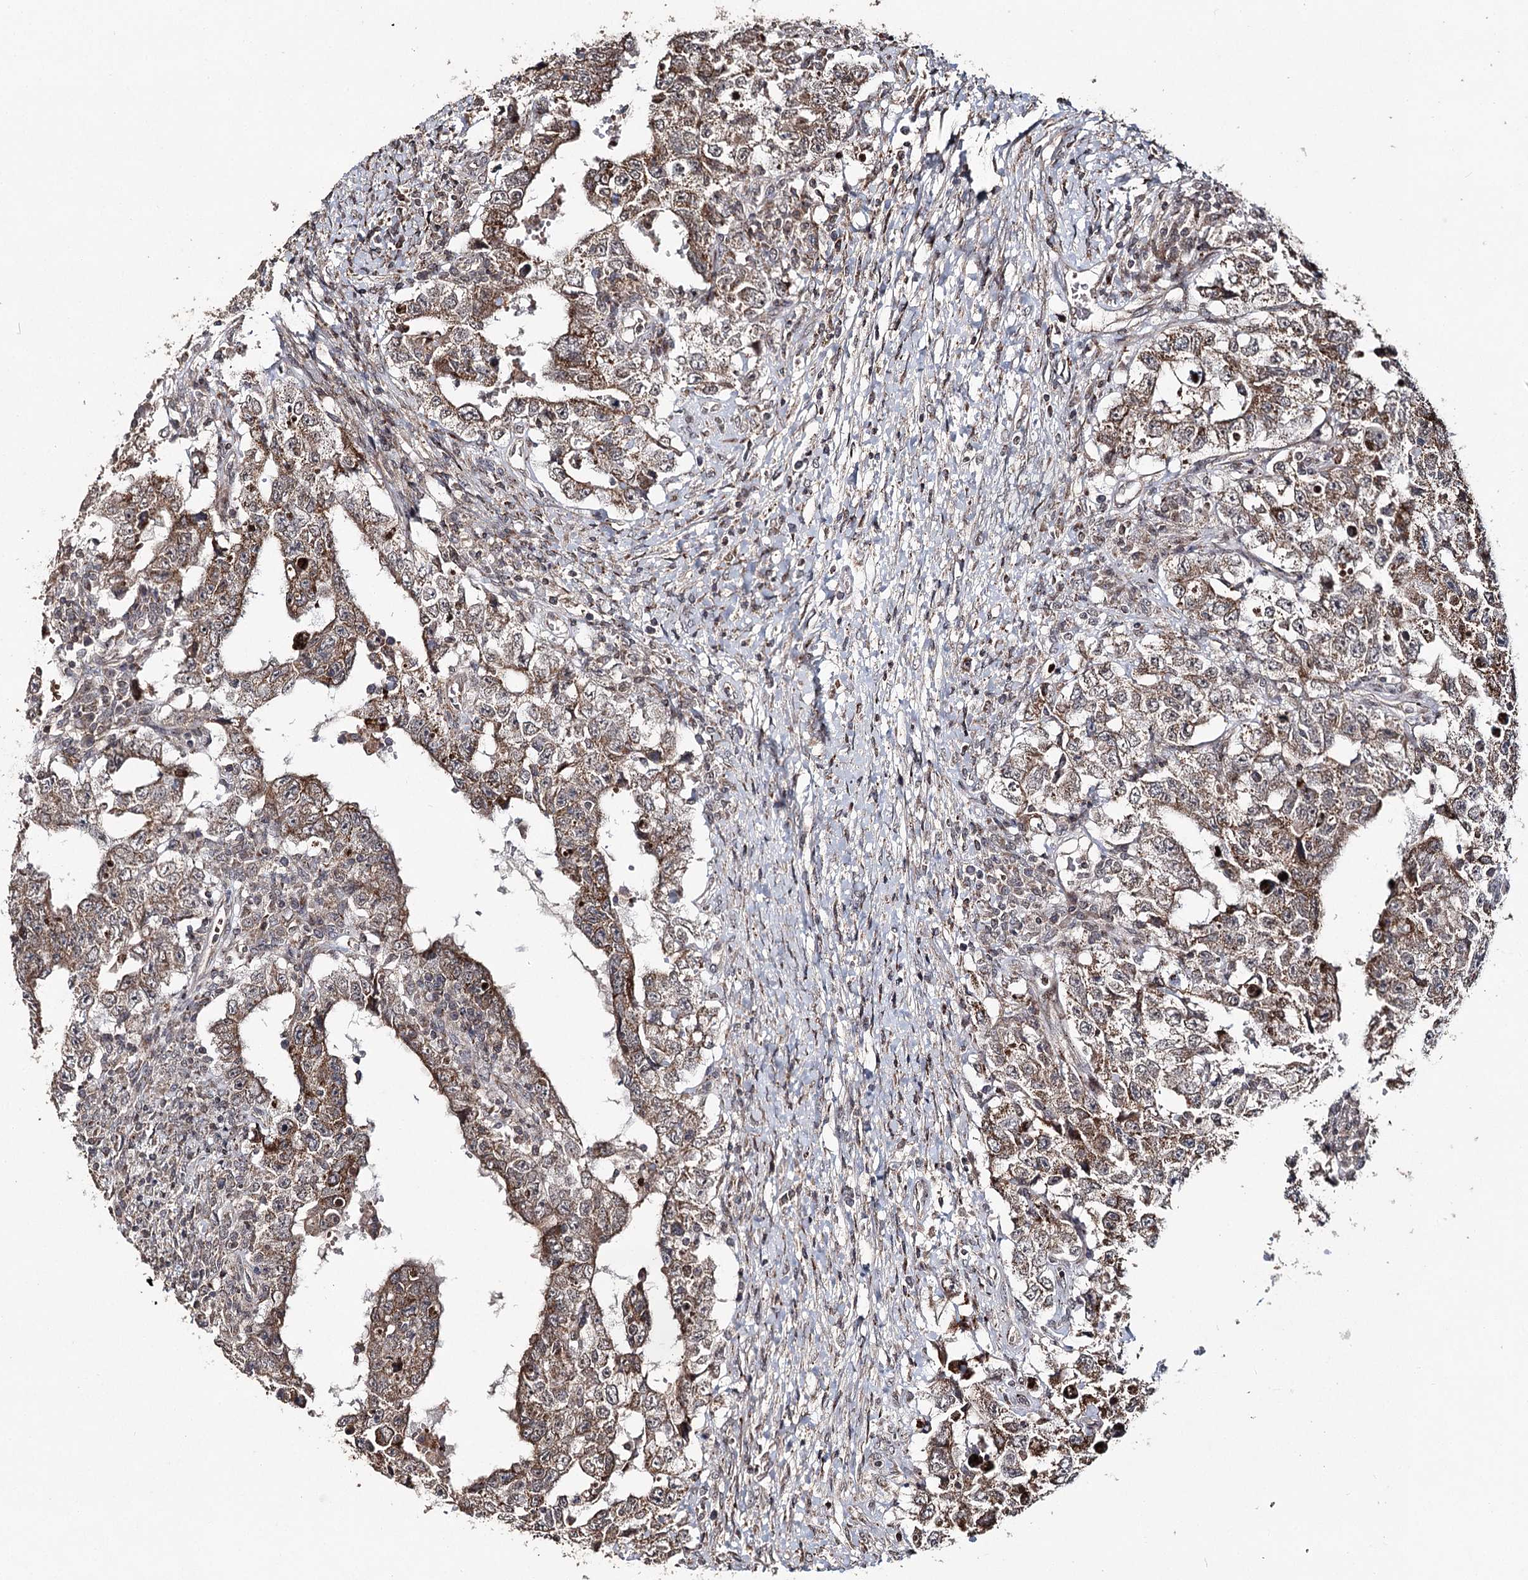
{"staining": {"intensity": "moderate", "quantity": ">75%", "location": "cytoplasmic/membranous"}, "tissue": "testis cancer", "cell_type": "Tumor cells", "image_type": "cancer", "snomed": [{"axis": "morphology", "description": "Carcinoma, Embryonal, NOS"}, {"axis": "topography", "description": "Testis"}], "caption": "IHC (DAB) staining of human embryonal carcinoma (testis) shows moderate cytoplasmic/membranous protein positivity in about >75% of tumor cells. (DAB (3,3'-diaminobenzidine) IHC with brightfield microscopy, high magnification).", "gene": "ZNRF3", "patient": {"sex": "male", "age": 26}}